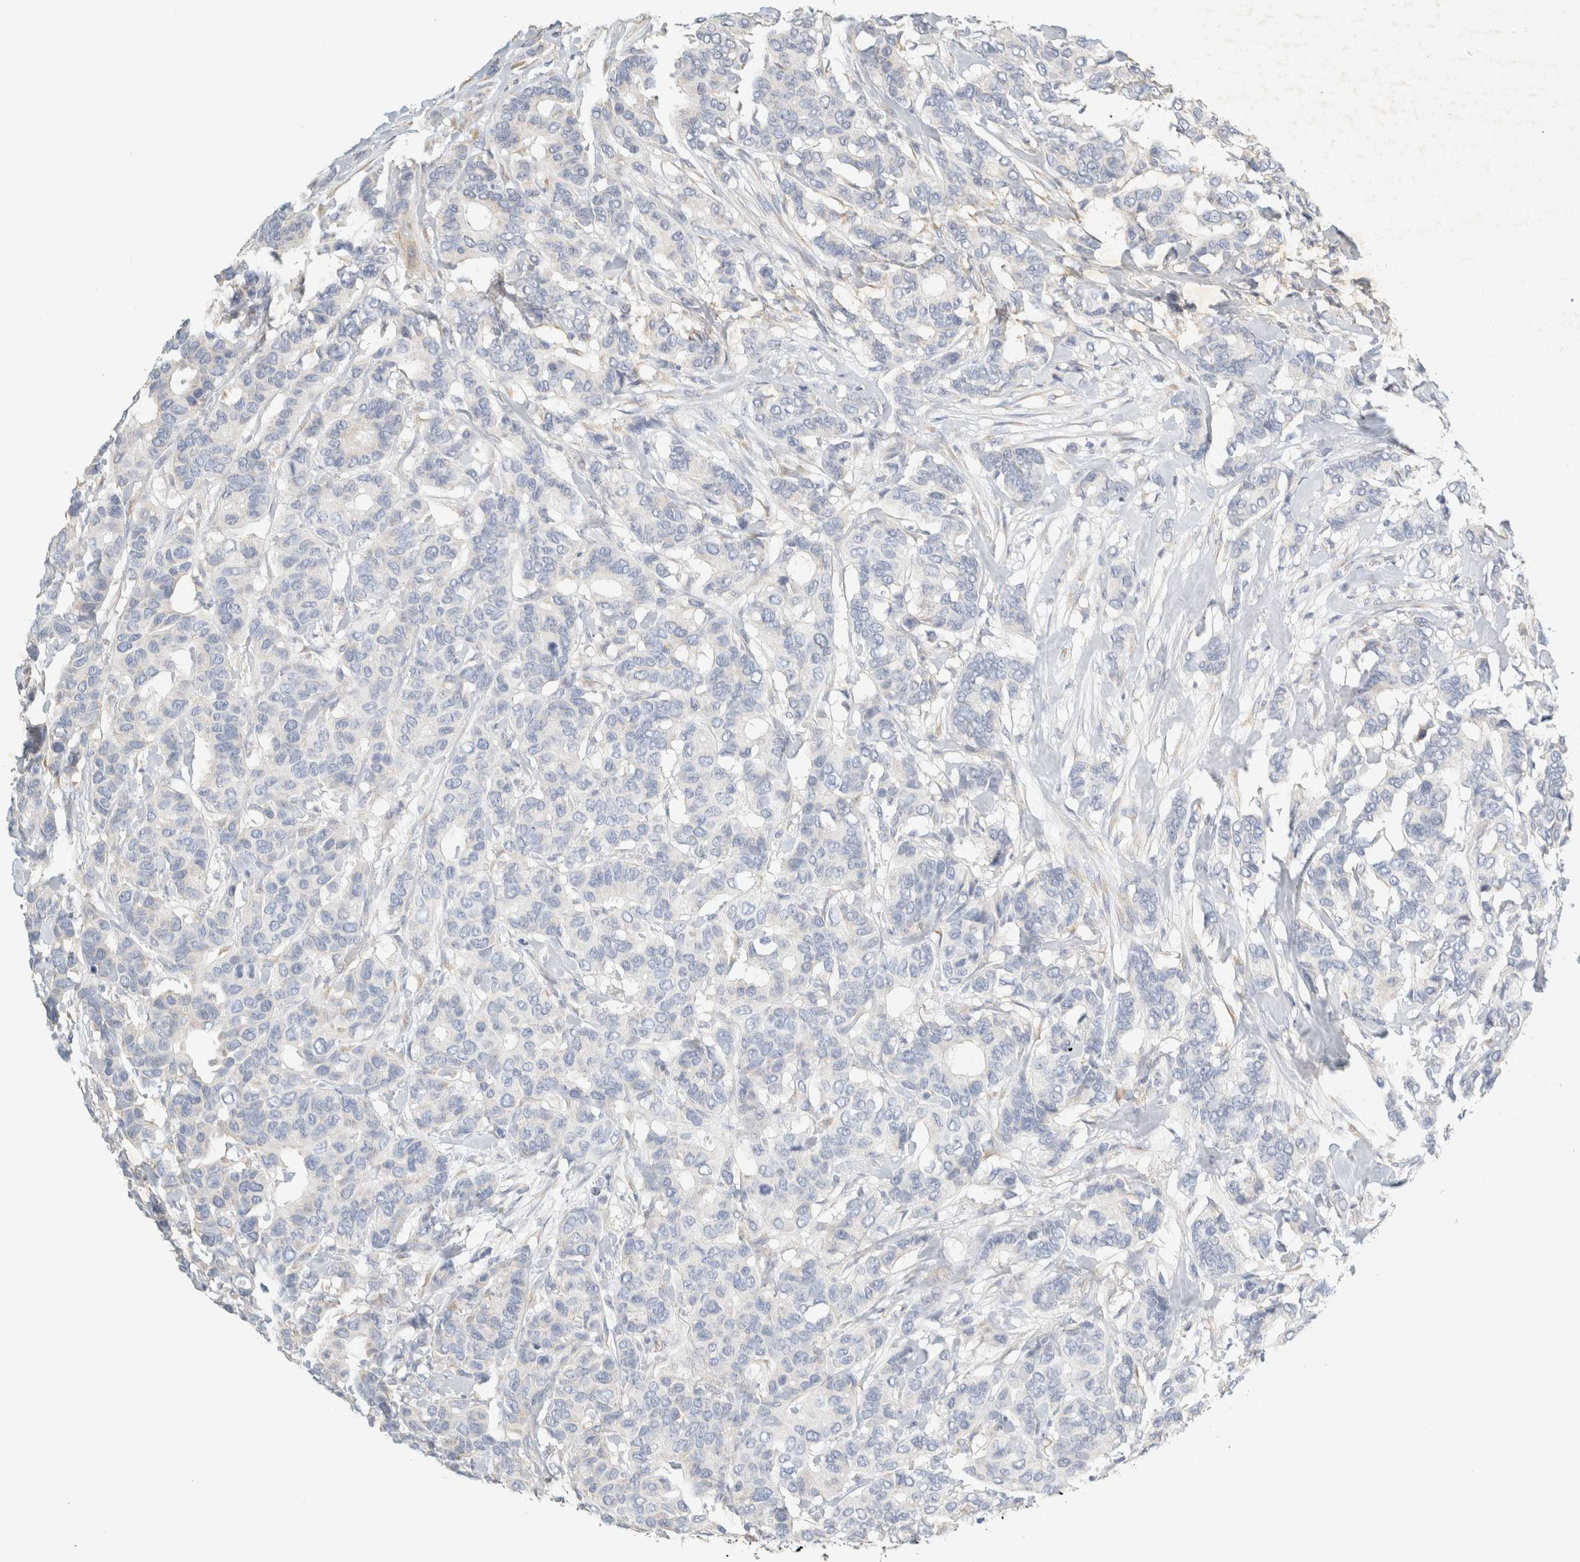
{"staining": {"intensity": "negative", "quantity": "none", "location": "none"}, "tissue": "breast cancer", "cell_type": "Tumor cells", "image_type": "cancer", "snomed": [{"axis": "morphology", "description": "Duct carcinoma"}, {"axis": "topography", "description": "Breast"}], "caption": "Tumor cells are negative for brown protein staining in breast invasive ductal carcinoma.", "gene": "NEFM", "patient": {"sex": "female", "age": 87}}